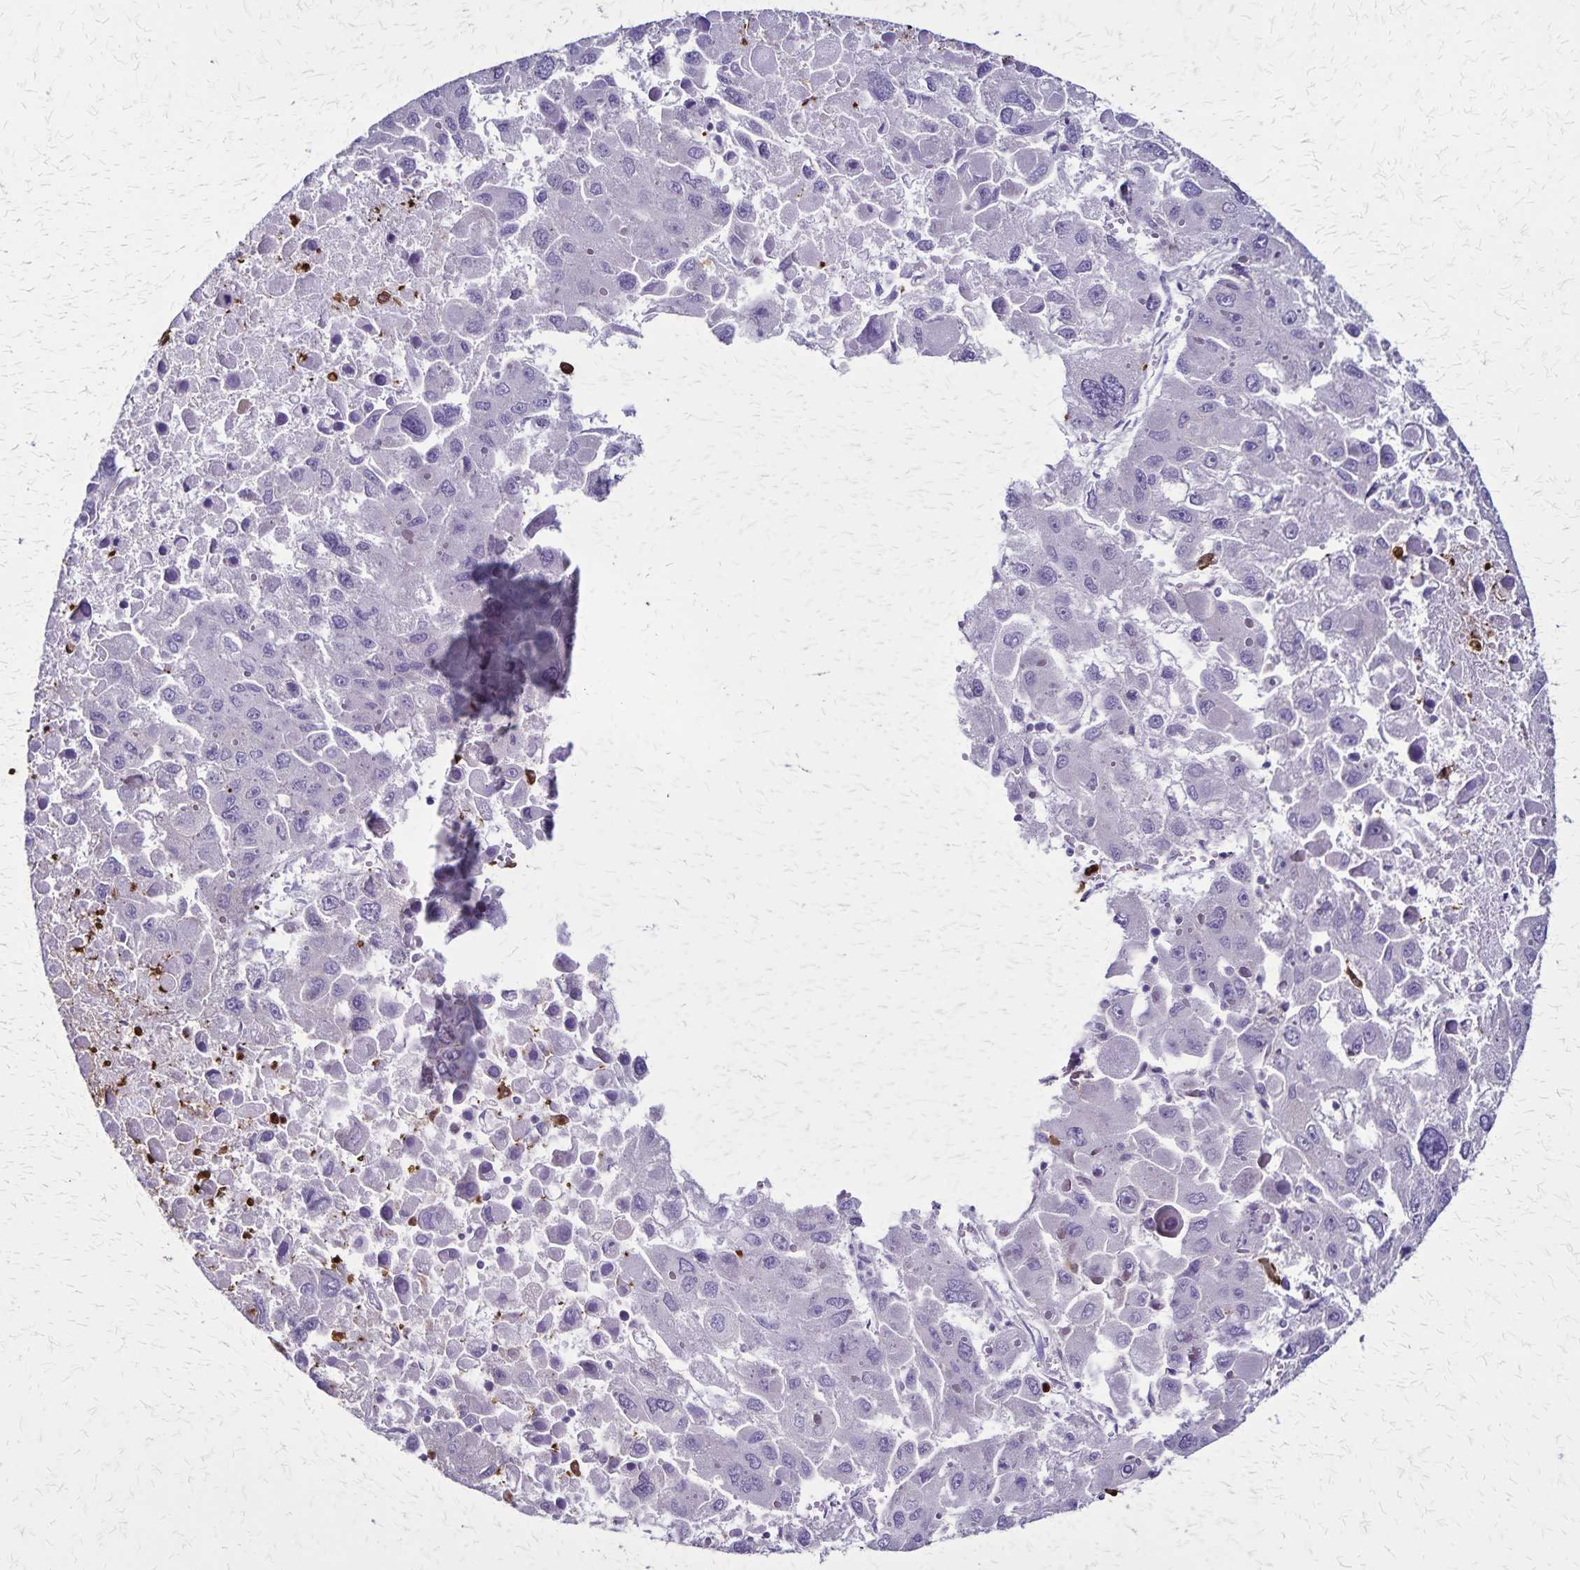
{"staining": {"intensity": "negative", "quantity": "none", "location": "none"}, "tissue": "liver cancer", "cell_type": "Tumor cells", "image_type": "cancer", "snomed": [{"axis": "morphology", "description": "Carcinoma, Hepatocellular, NOS"}, {"axis": "topography", "description": "Liver"}], "caption": "Immunohistochemical staining of liver cancer displays no significant positivity in tumor cells.", "gene": "ULBP3", "patient": {"sex": "female", "age": 41}}